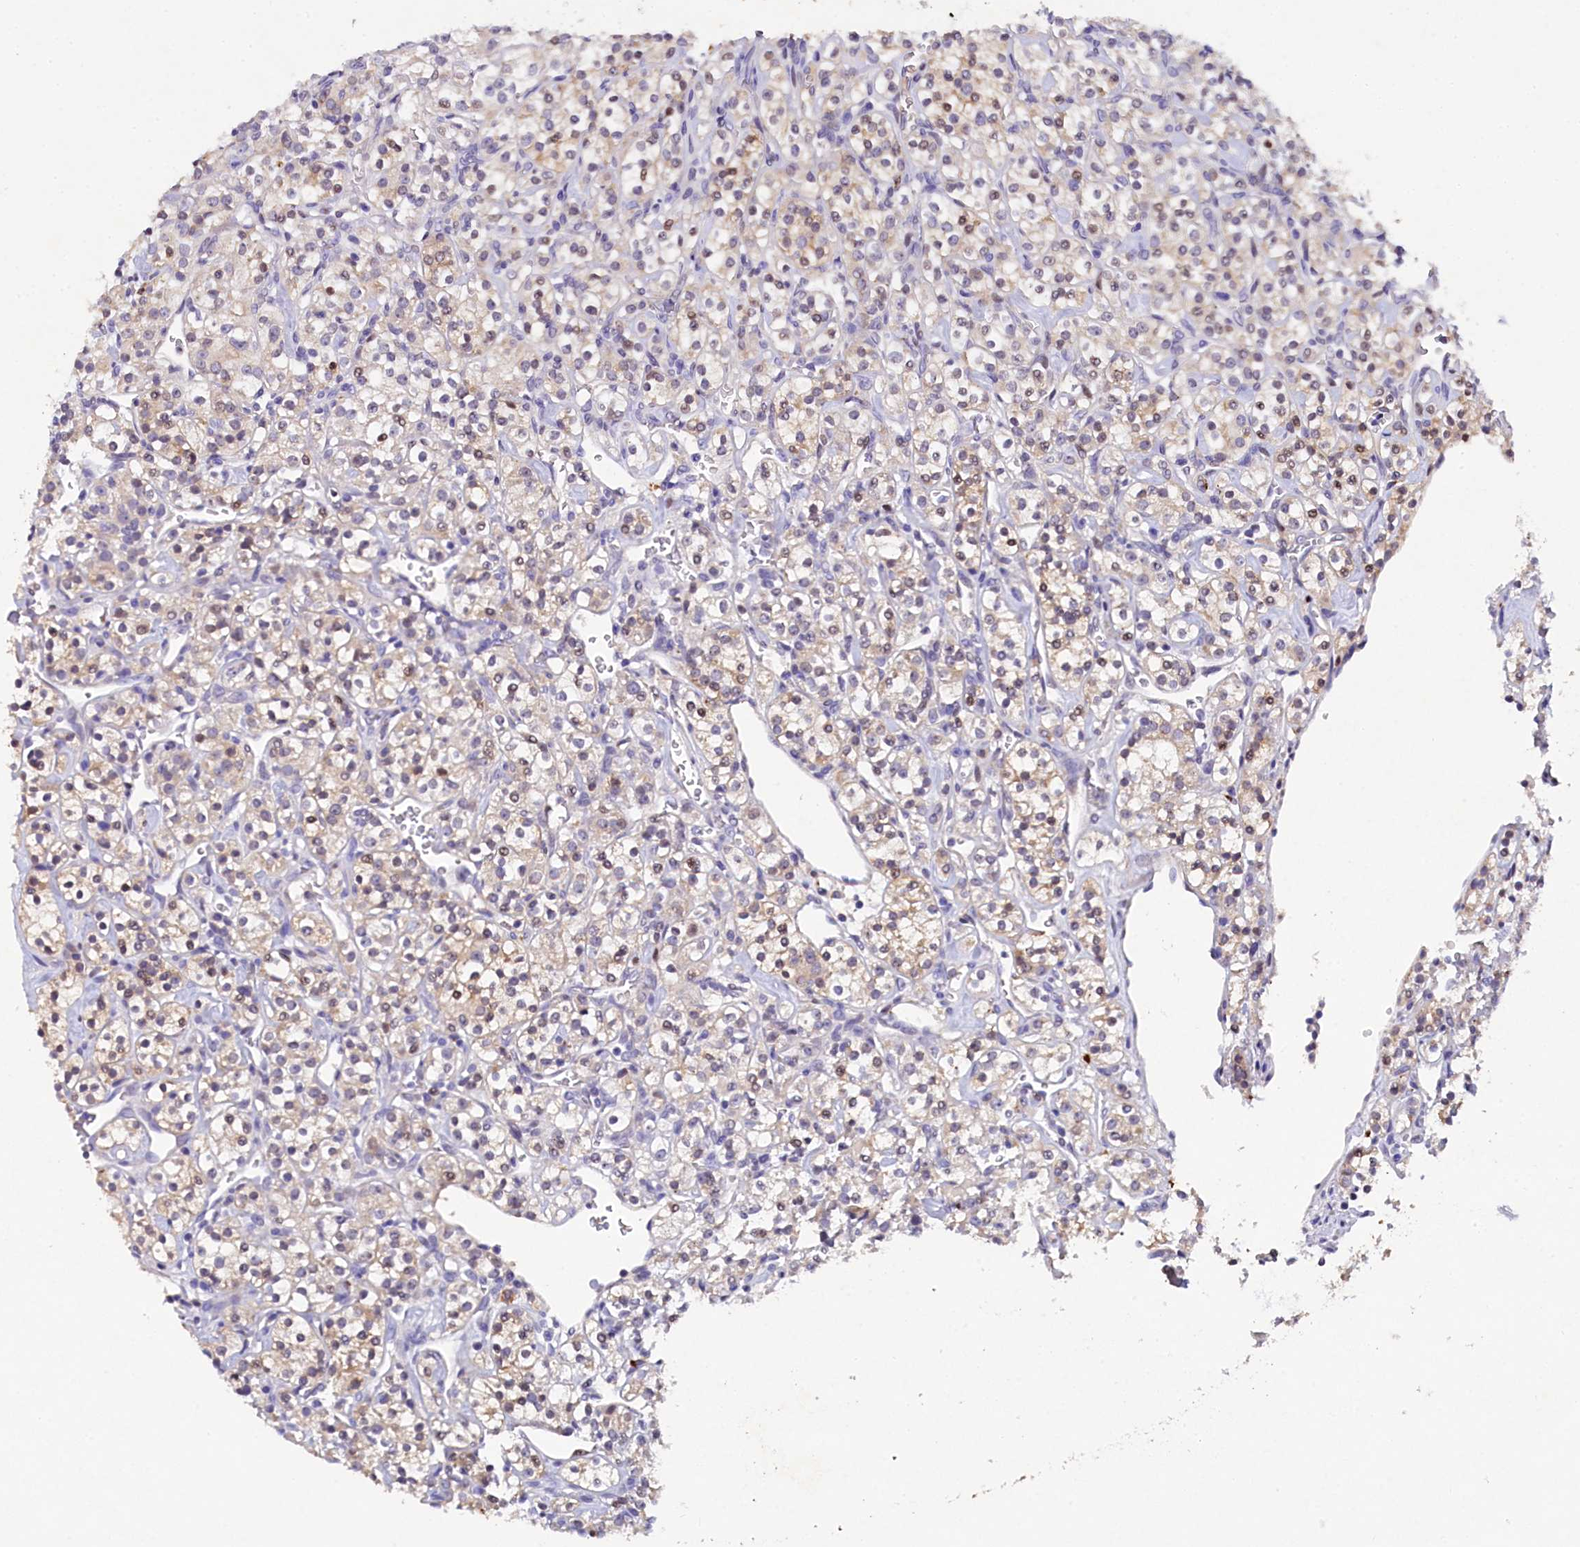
{"staining": {"intensity": "weak", "quantity": "25%-75%", "location": "cytoplasmic/membranous"}, "tissue": "renal cancer", "cell_type": "Tumor cells", "image_type": "cancer", "snomed": [{"axis": "morphology", "description": "Adenocarcinoma, NOS"}, {"axis": "topography", "description": "Kidney"}], "caption": "Immunohistochemical staining of human renal cancer (adenocarcinoma) reveals low levels of weak cytoplasmic/membranous protein expression in approximately 25%-75% of tumor cells.", "gene": "TGDS", "patient": {"sex": "male", "age": 77}}